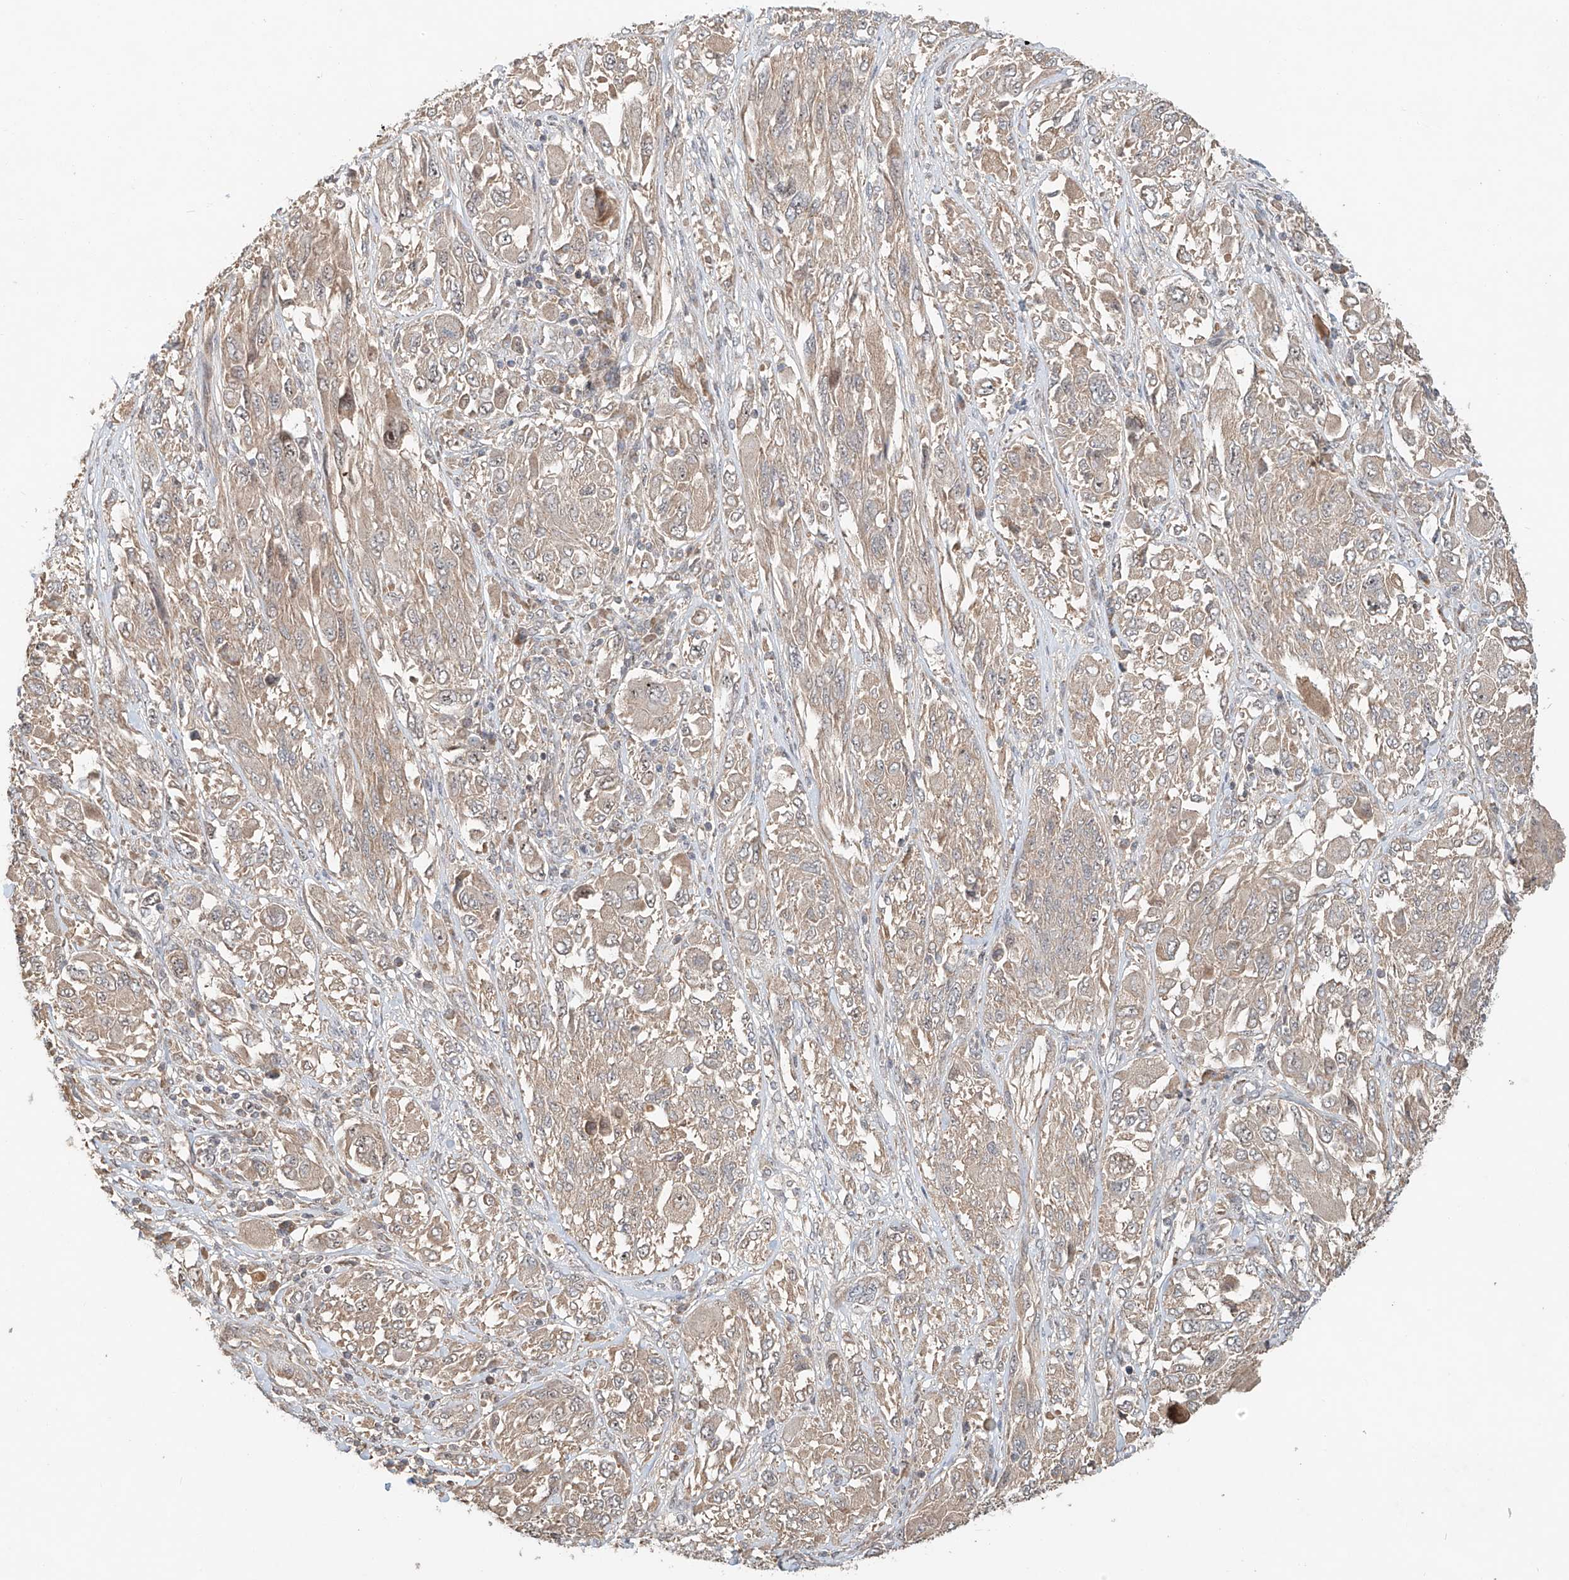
{"staining": {"intensity": "weak", "quantity": "<25%", "location": "cytoplasmic/membranous"}, "tissue": "melanoma", "cell_type": "Tumor cells", "image_type": "cancer", "snomed": [{"axis": "morphology", "description": "Malignant melanoma, NOS"}, {"axis": "topography", "description": "Skin"}], "caption": "Image shows no protein positivity in tumor cells of melanoma tissue. (DAB immunohistochemistry (IHC) with hematoxylin counter stain).", "gene": "TMEM61", "patient": {"sex": "female", "age": 91}}